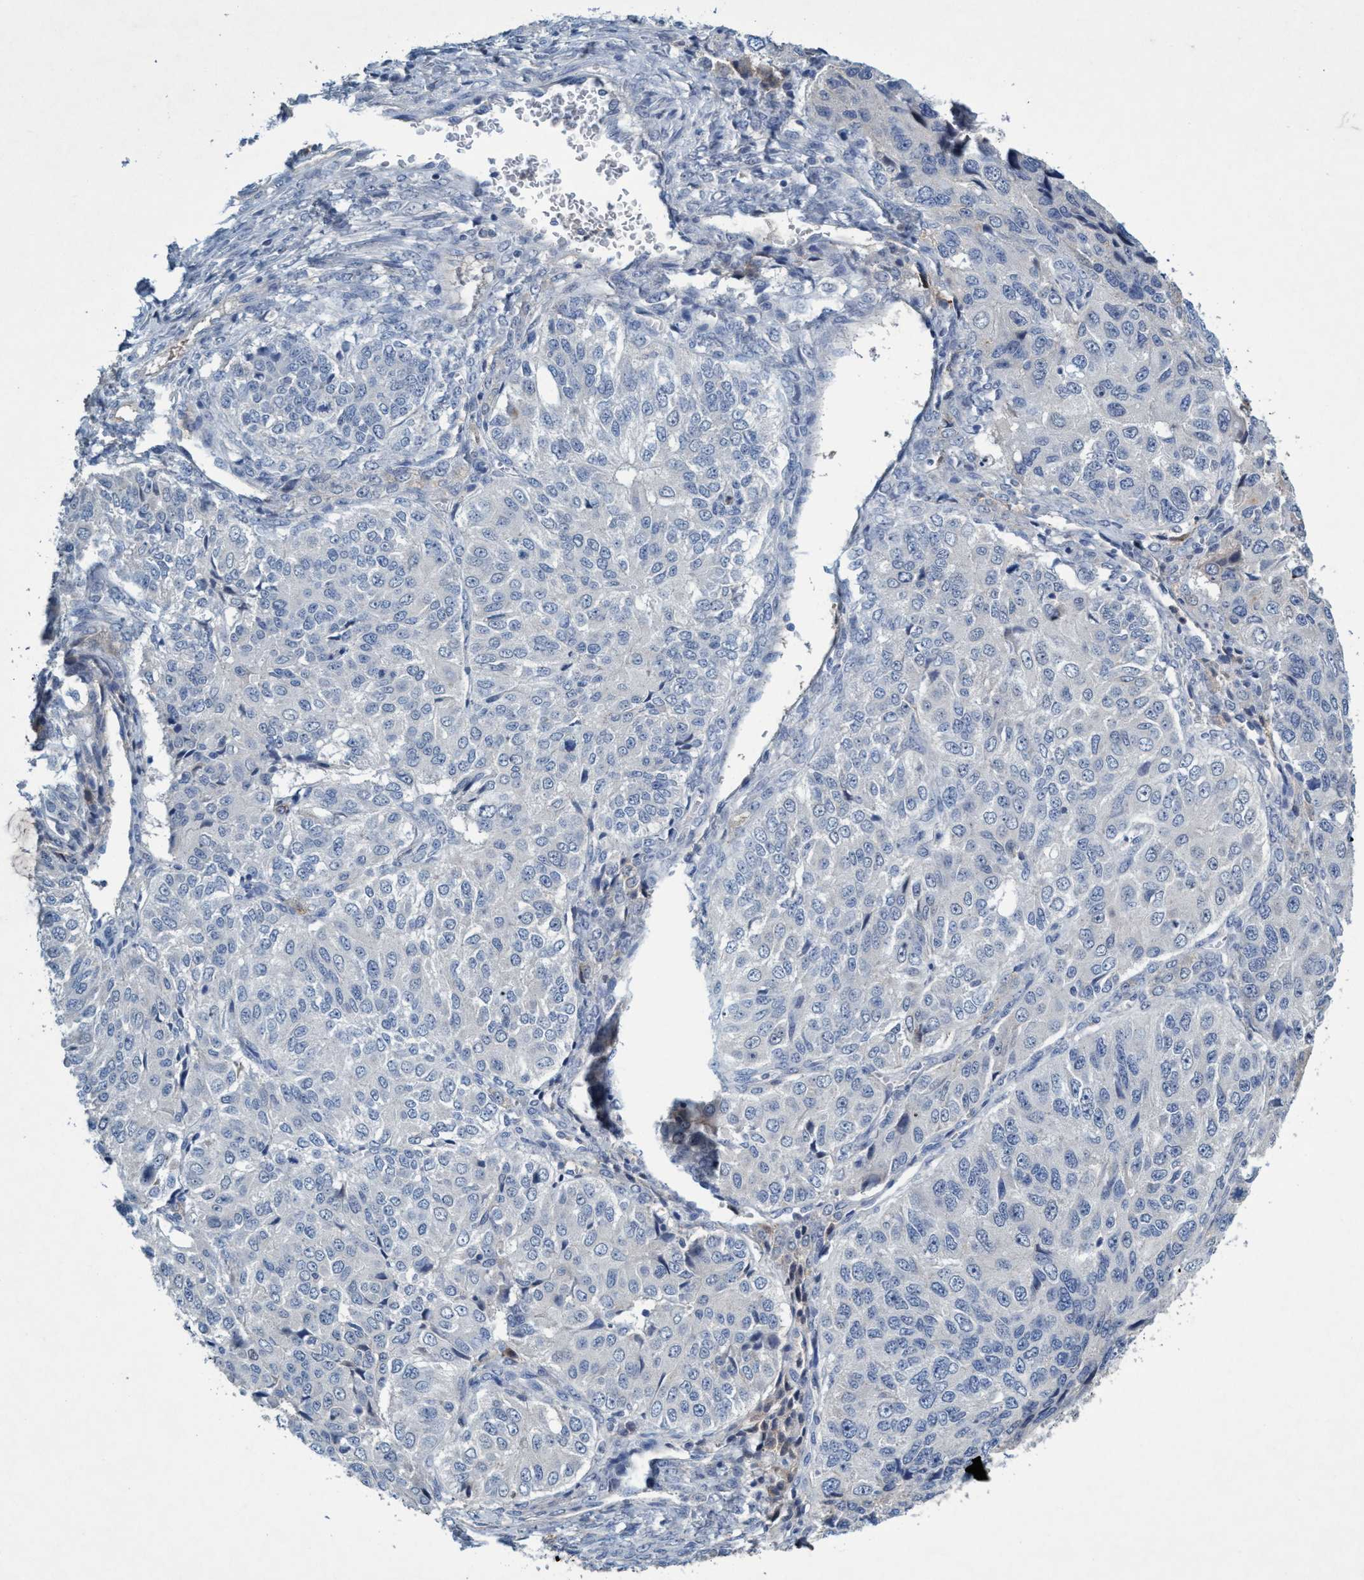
{"staining": {"intensity": "negative", "quantity": "none", "location": "none"}, "tissue": "ovarian cancer", "cell_type": "Tumor cells", "image_type": "cancer", "snomed": [{"axis": "morphology", "description": "Carcinoma, endometroid"}, {"axis": "topography", "description": "Ovary"}], "caption": "Immunohistochemistry (IHC) of human ovarian cancer (endometroid carcinoma) shows no staining in tumor cells. The staining was performed using DAB (3,3'-diaminobenzidine) to visualize the protein expression in brown, while the nuclei were stained in blue with hematoxylin (Magnification: 20x).", "gene": "RNF208", "patient": {"sex": "female", "age": 51}}